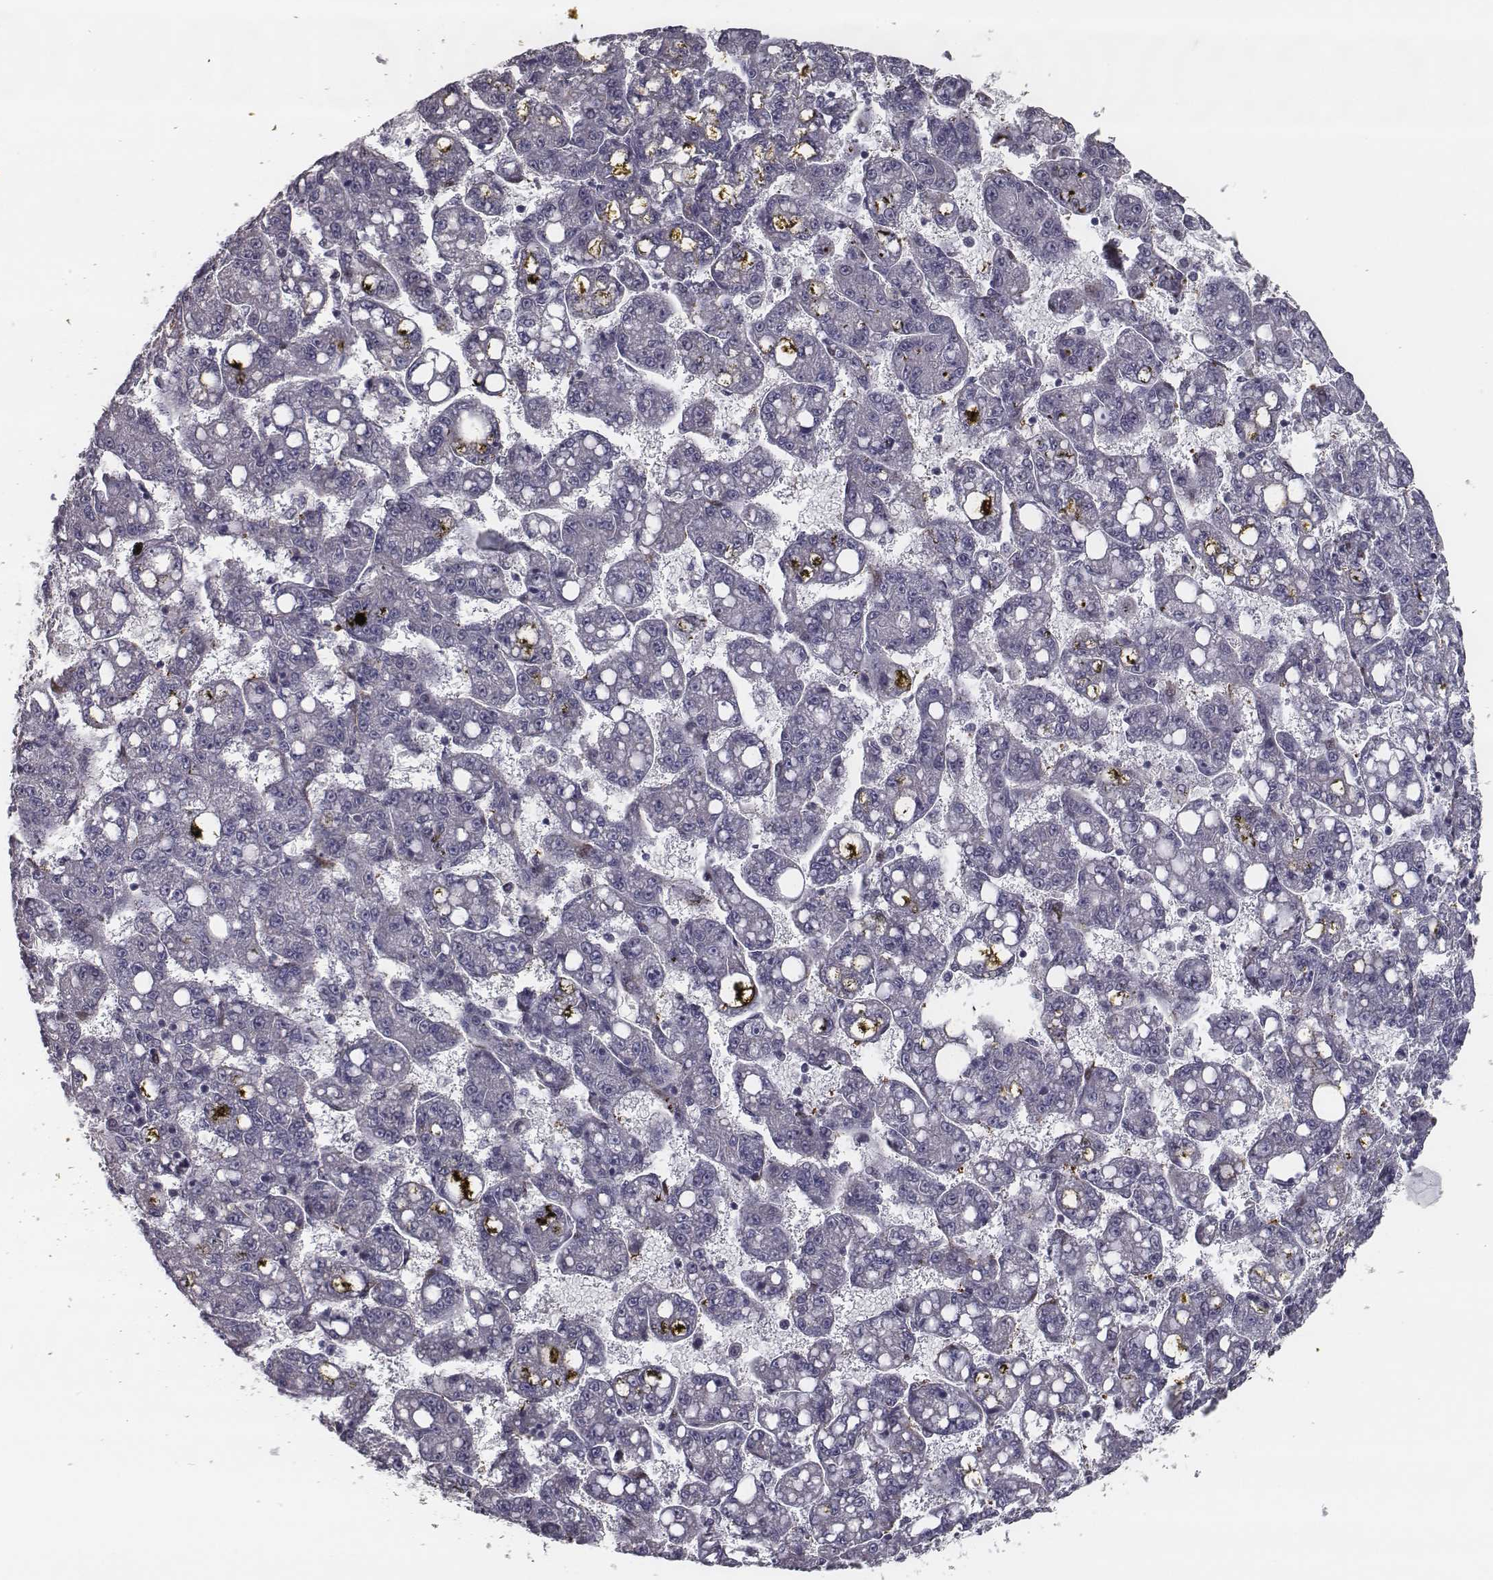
{"staining": {"intensity": "negative", "quantity": "none", "location": "none"}, "tissue": "liver cancer", "cell_type": "Tumor cells", "image_type": "cancer", "snomed": [{"axis": "morphology", "description": "Carcinoma, Hepatocellular, NOS"}, {"axis": "topography", "description": "Liver"}], "caption": "Liver cancer (hepatocellular carcinoma) was stained to show a protein in brown. There is no significant staining in tumor cells. (IHC, brightfield microscopy, high magnification).", "gene": "ISYNA1", "patient": {"sex": "female", "age": 65}}